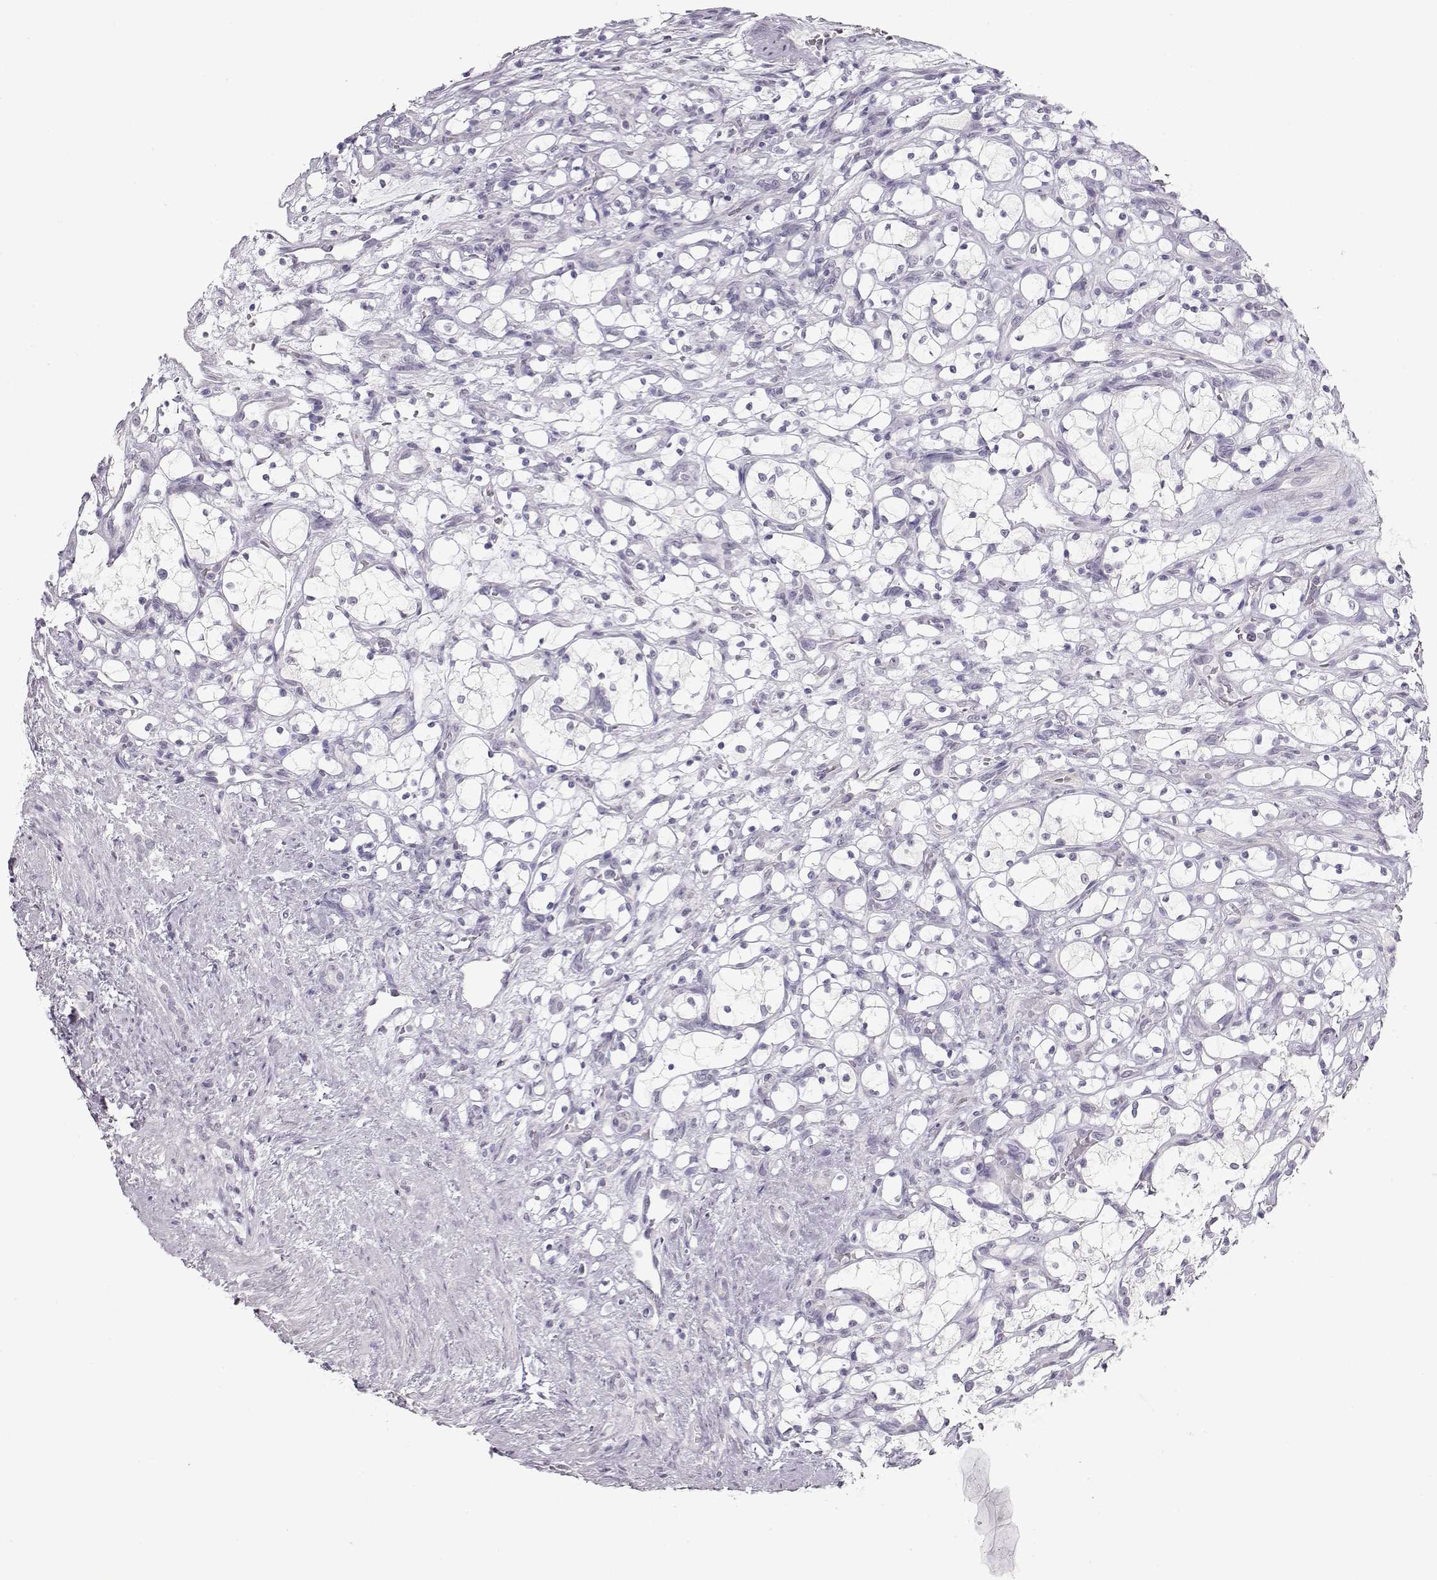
{"staining": {"intensity": "negative", "quantity": "none", "location": "none"}, "tissue": "renal cancer", "cell_type": "Tumor cells", "image_type": "cancer", "snomed": [{"axis": "morphology", "description": "Adenocarcinoma, NOS"}, {"axis": "topography", "description": "Kidney"}], "caption": "A histopathology image of renal cancer (adenocarcinoma) stained for a protein exhibits no brown staining in tumor cells.", "gene": "IMPG1", "patient": {"sex": "female", "age": 69}}